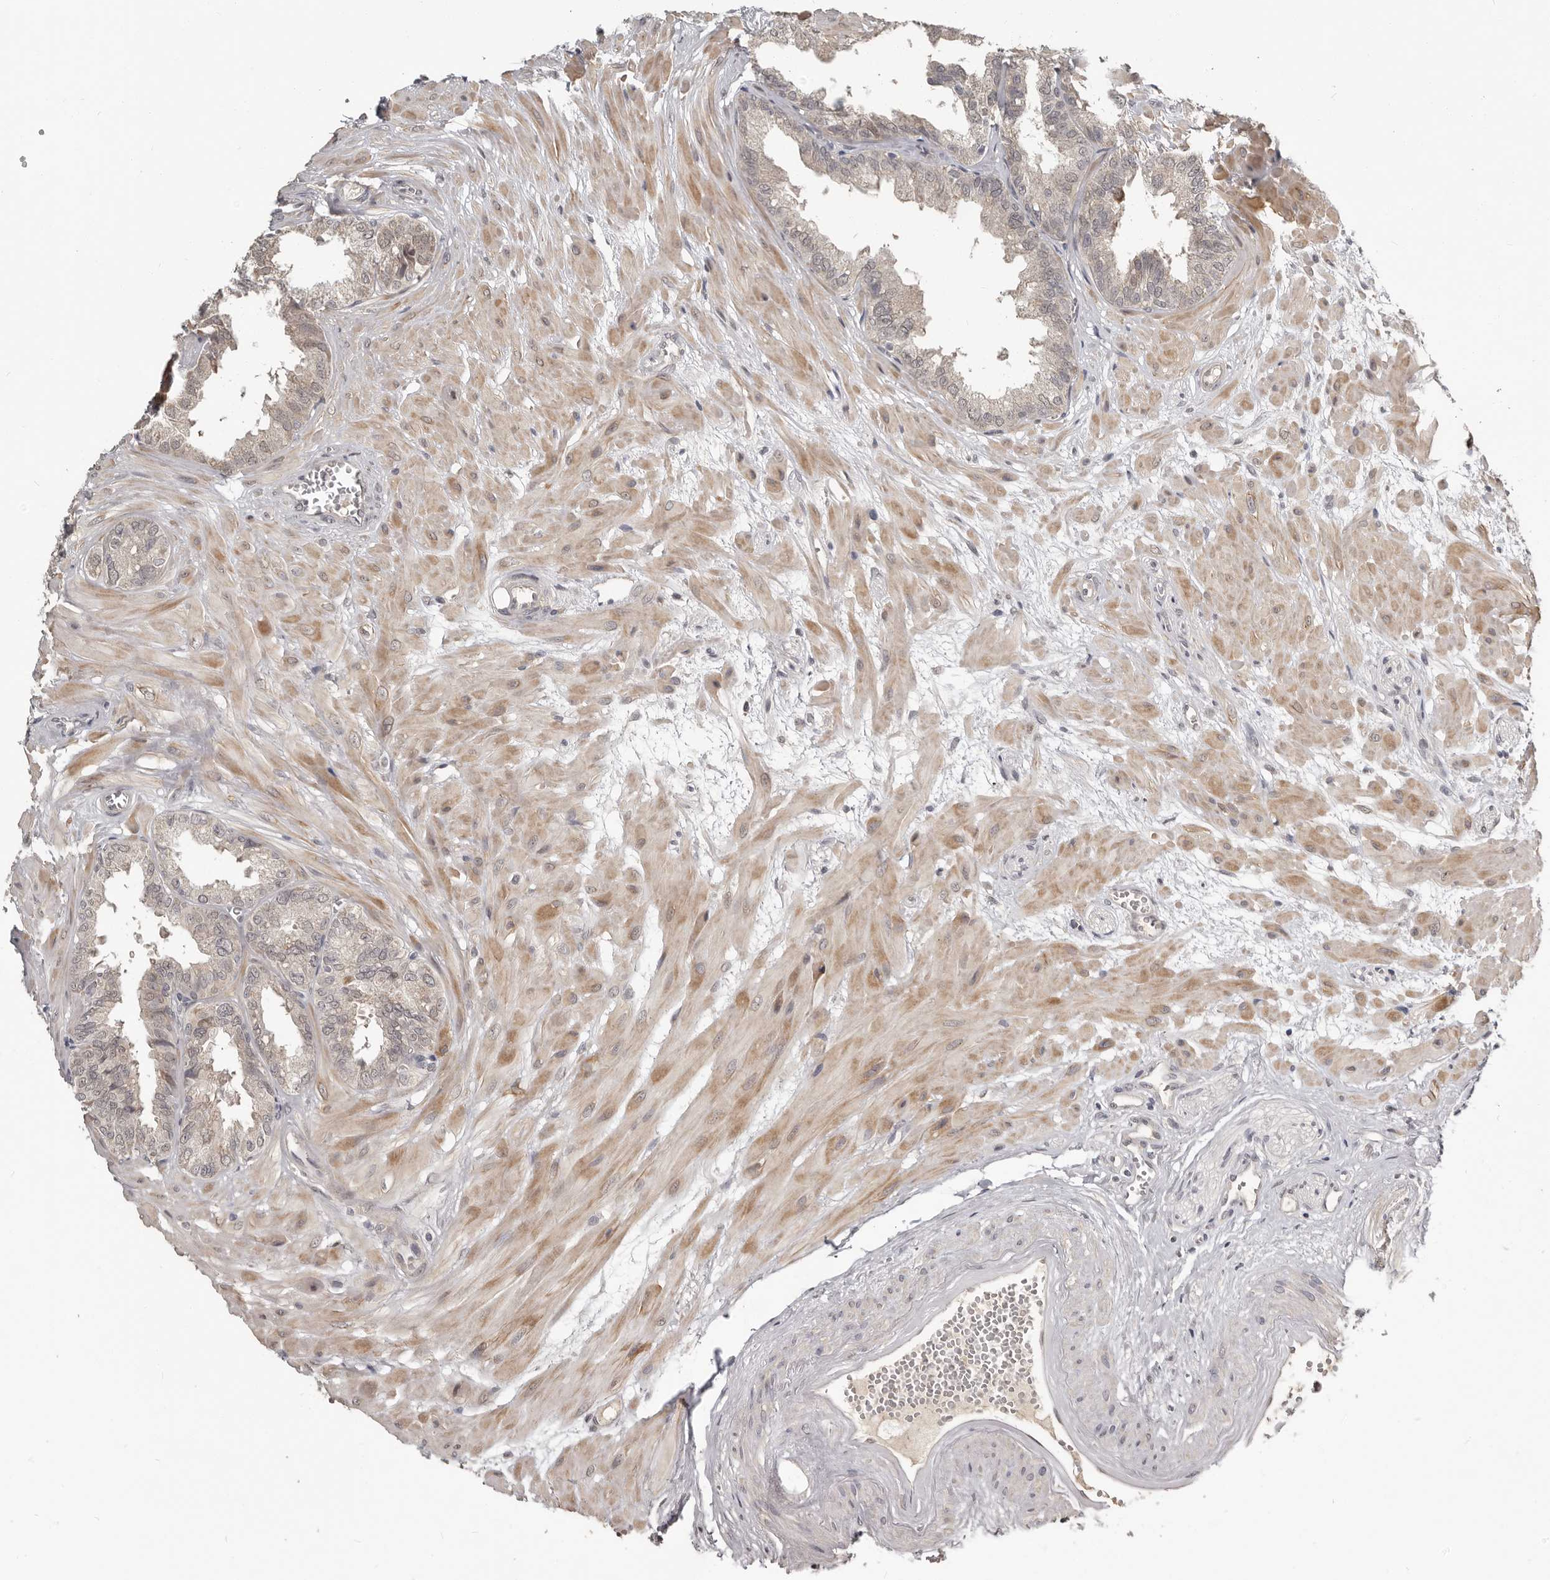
{"staining": {"intensity": "weak", "quantity": ">75%", "location": "cytoplasmic/membranous,nuclear"}, "tissue": "seminal vesicle", "cell_type": "Glandular cells", "image_type": "normal", "snomed": [{"axis": "morphology", "description": "Normal tissue, NOS"}, {"axis": "topography", "description": "Prostate"}, {"axis": "topography", "description": "Seminal veicle"}], "caption": "Immunohistochemistry (IHC) (DAB (3,3'-diaminobenzidine)) staining of unremarkable seminal vesicle exhibits weak cytoplasmic/membranous,nuclear protein staining in about >75% of glandular cells.", "gene": "ZFP14", "patient": {"sex": "male", "age": 51}}